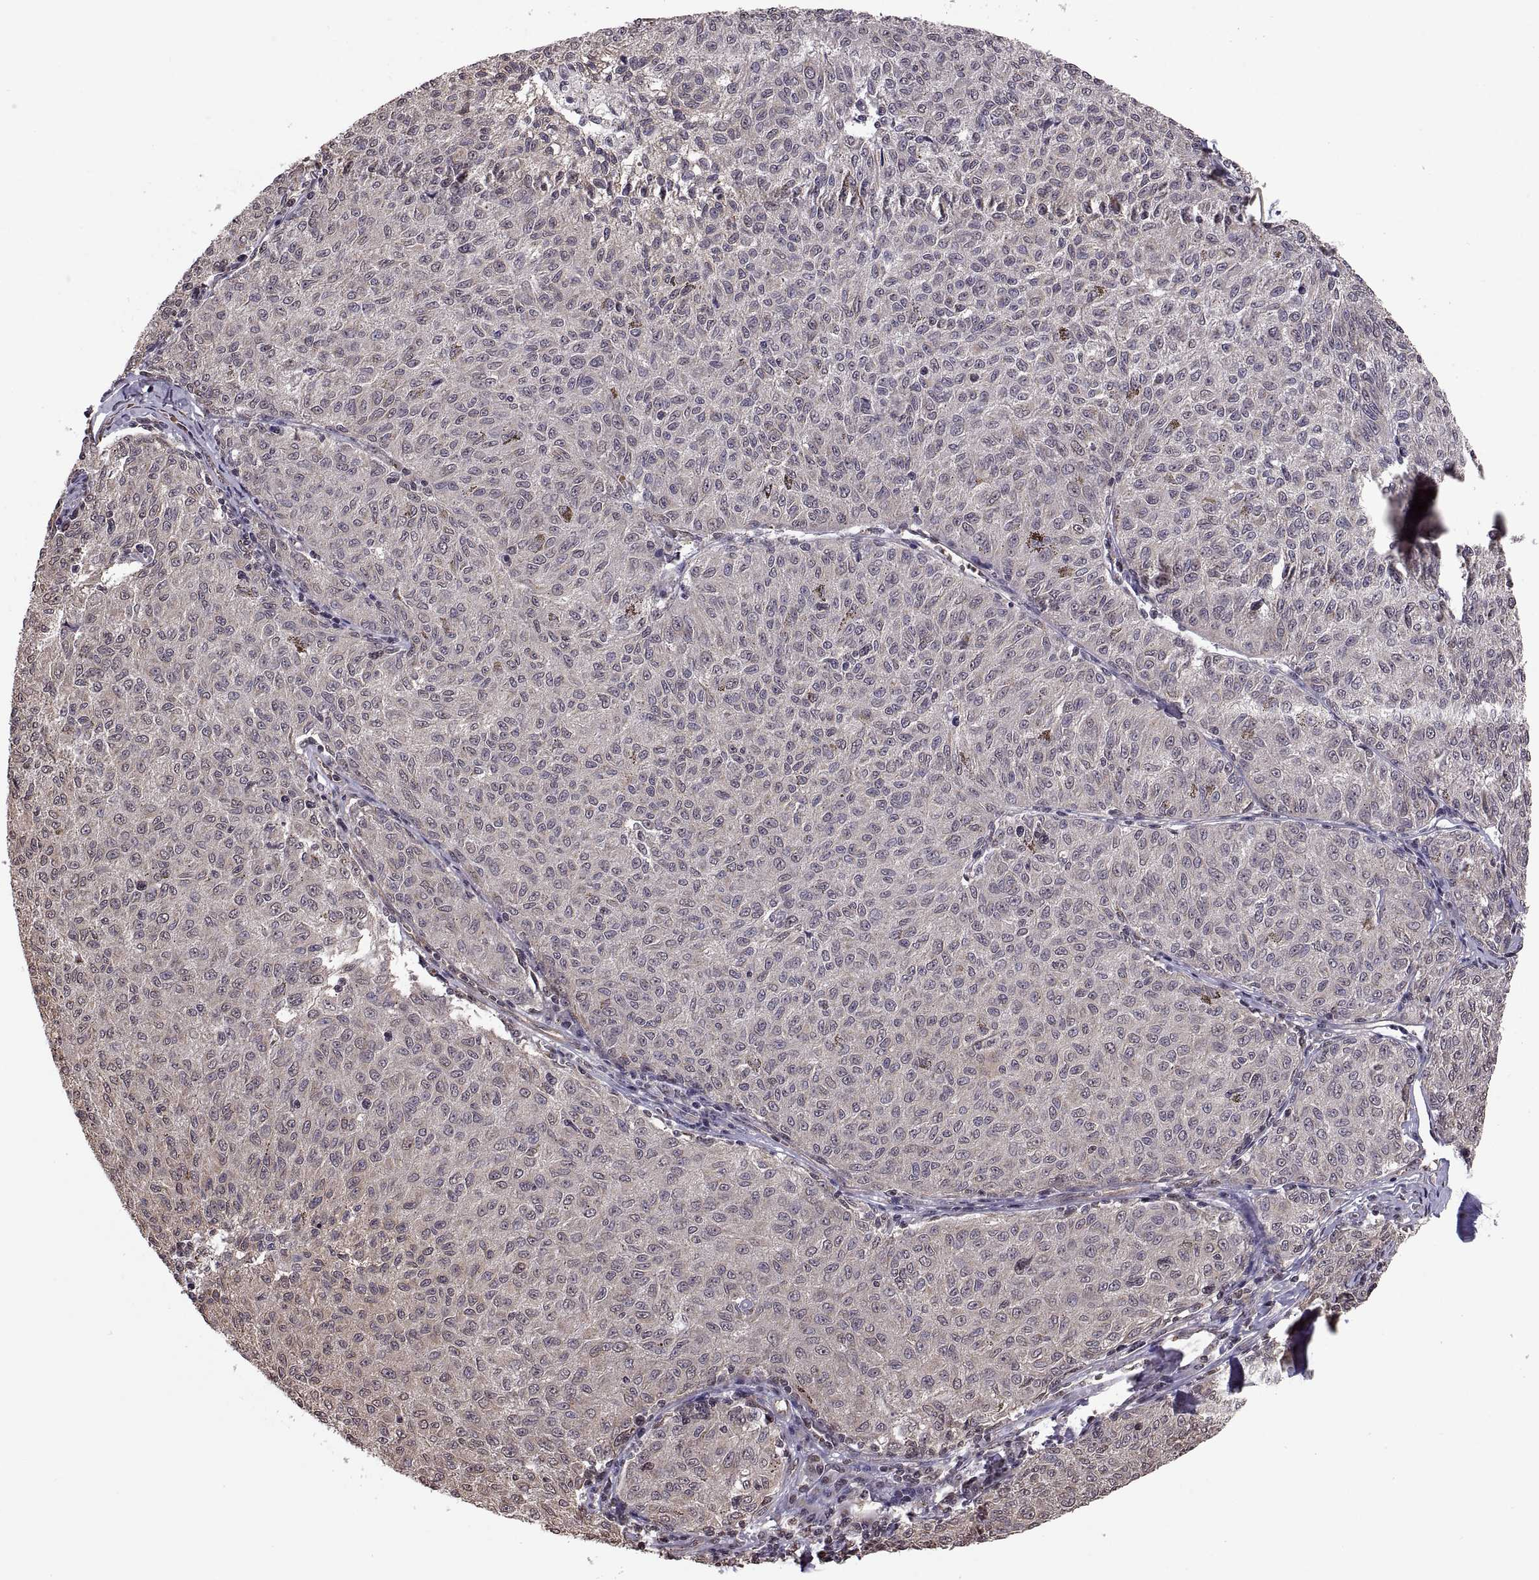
{"staining": {"intensity": "negative", "quantity": "none", "location": "none"}, "tissue": "melanoma", "cell_type": "Tumor cells", "image_type": "cancer", "snomed": [{"axis": "morphology", "description": "Malignant melanoma, NOS"}, {"axis": "topography", "description": "Skin"}], "caption": "Human malignant melanoma stained for a protein using IHC reveals no positivity in tumor cells.", "gene": "ARRB1", "patient": {"sex": "female", "age": 72}}